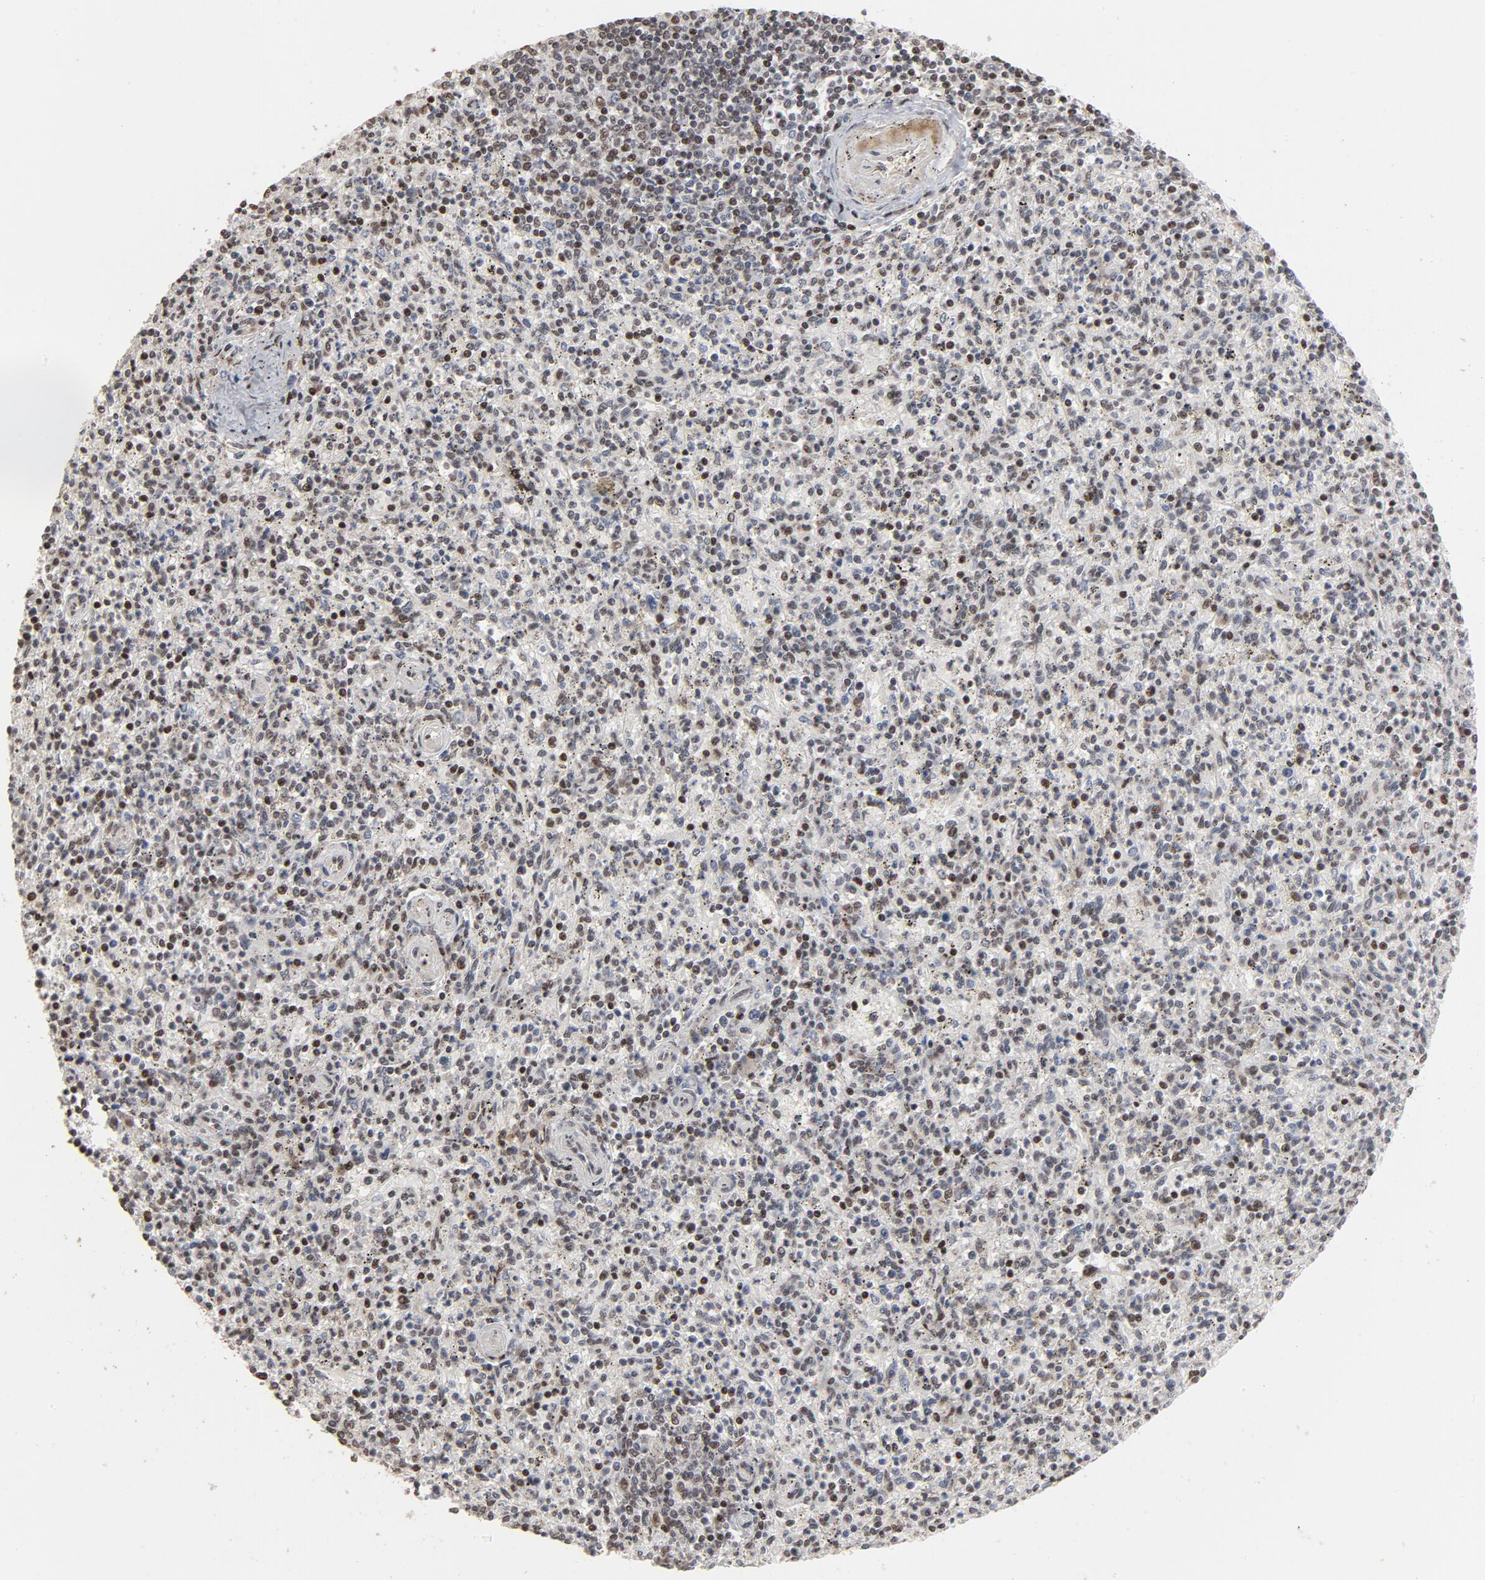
{"staining": {"intensity": "moderate", "quantity": "25%-75%", "location": "nuclear"}, "tissue": "spleen", "cell_type": "Cells in red pulp", "image_type": "normal", "snomed": [{"axis": "morphology", "description": "Normal tissue, NOS"}, {"axis": "topography", "description": "Spleen"}], "caption": "Immunohistochemical staining of unremarkable human spleen shows 25%-75% levels of moderate nuclear protein staining in approximately 25%-75% of cells in red pulp.", "gene": "TP53RK", "patient": {"sex": "male", "age": 72}}